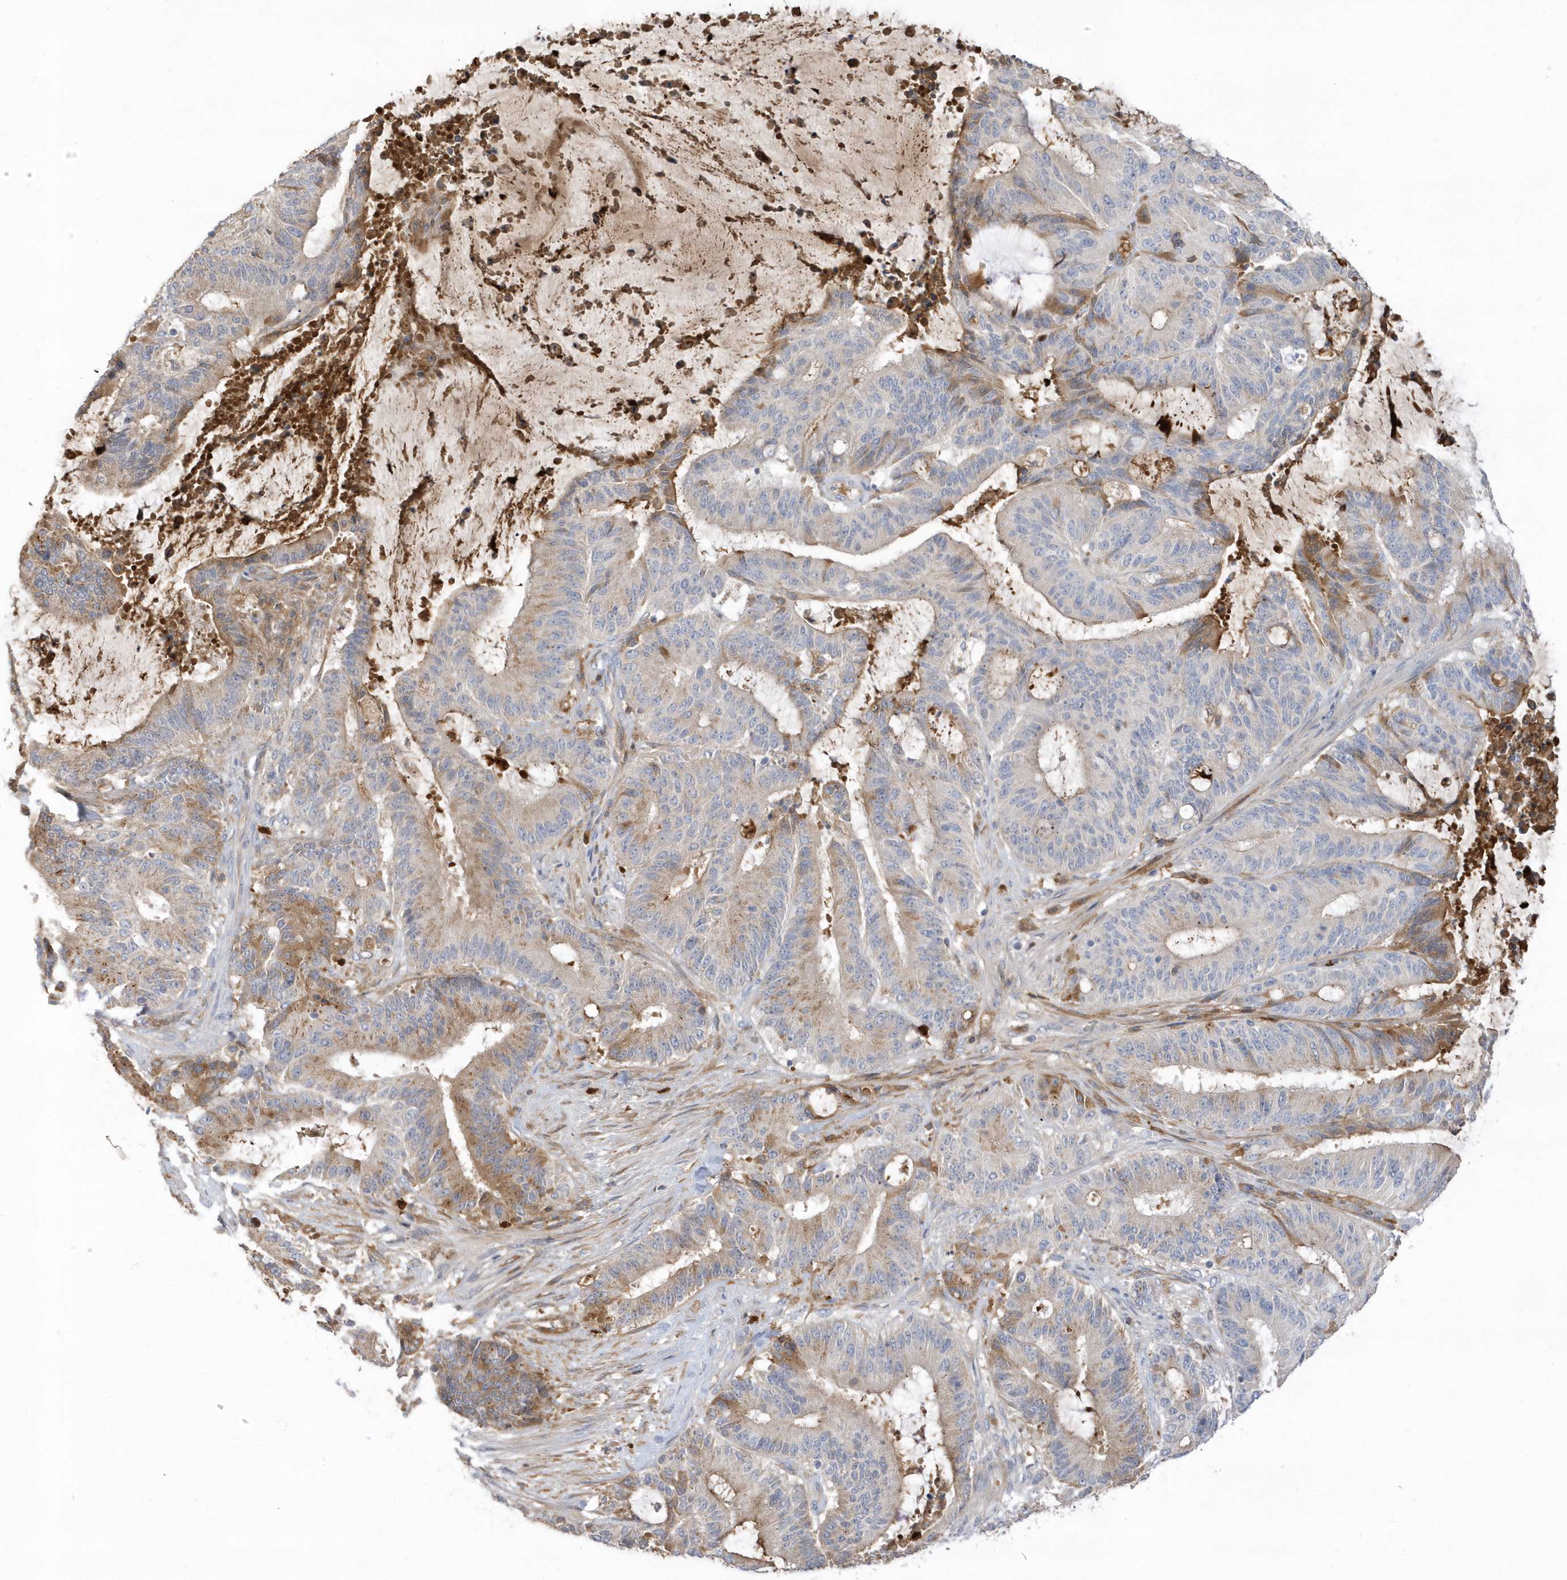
{"staining": {"intensity": "moderate", "quantity": "<25%", "location": "cytoplasmic/membranous"}, "tissue": "liver cancer", "cell_type": "Tumor cells", "image_type": "cancer", "snomed": [{"axis": "morphology", "description": "Normal tissue, NOS"}, {"axis": "morphology", "description": "Cholangiocarcinoma"}, {"axis": "topography", "description": "Liver"}, {"axis": "topography", "description": "Peripheral nerve tissue"}], "caption": "Moderate cytoplasmic/membranous expression is present in about <25% of tumor cells in liver cancer (cholangiocarcinoma). (brown staining indicates protein expression, while blue staining denotes nuclei).", "gene": "DPP9", "patient": {"sex": "female", "age": 73}}